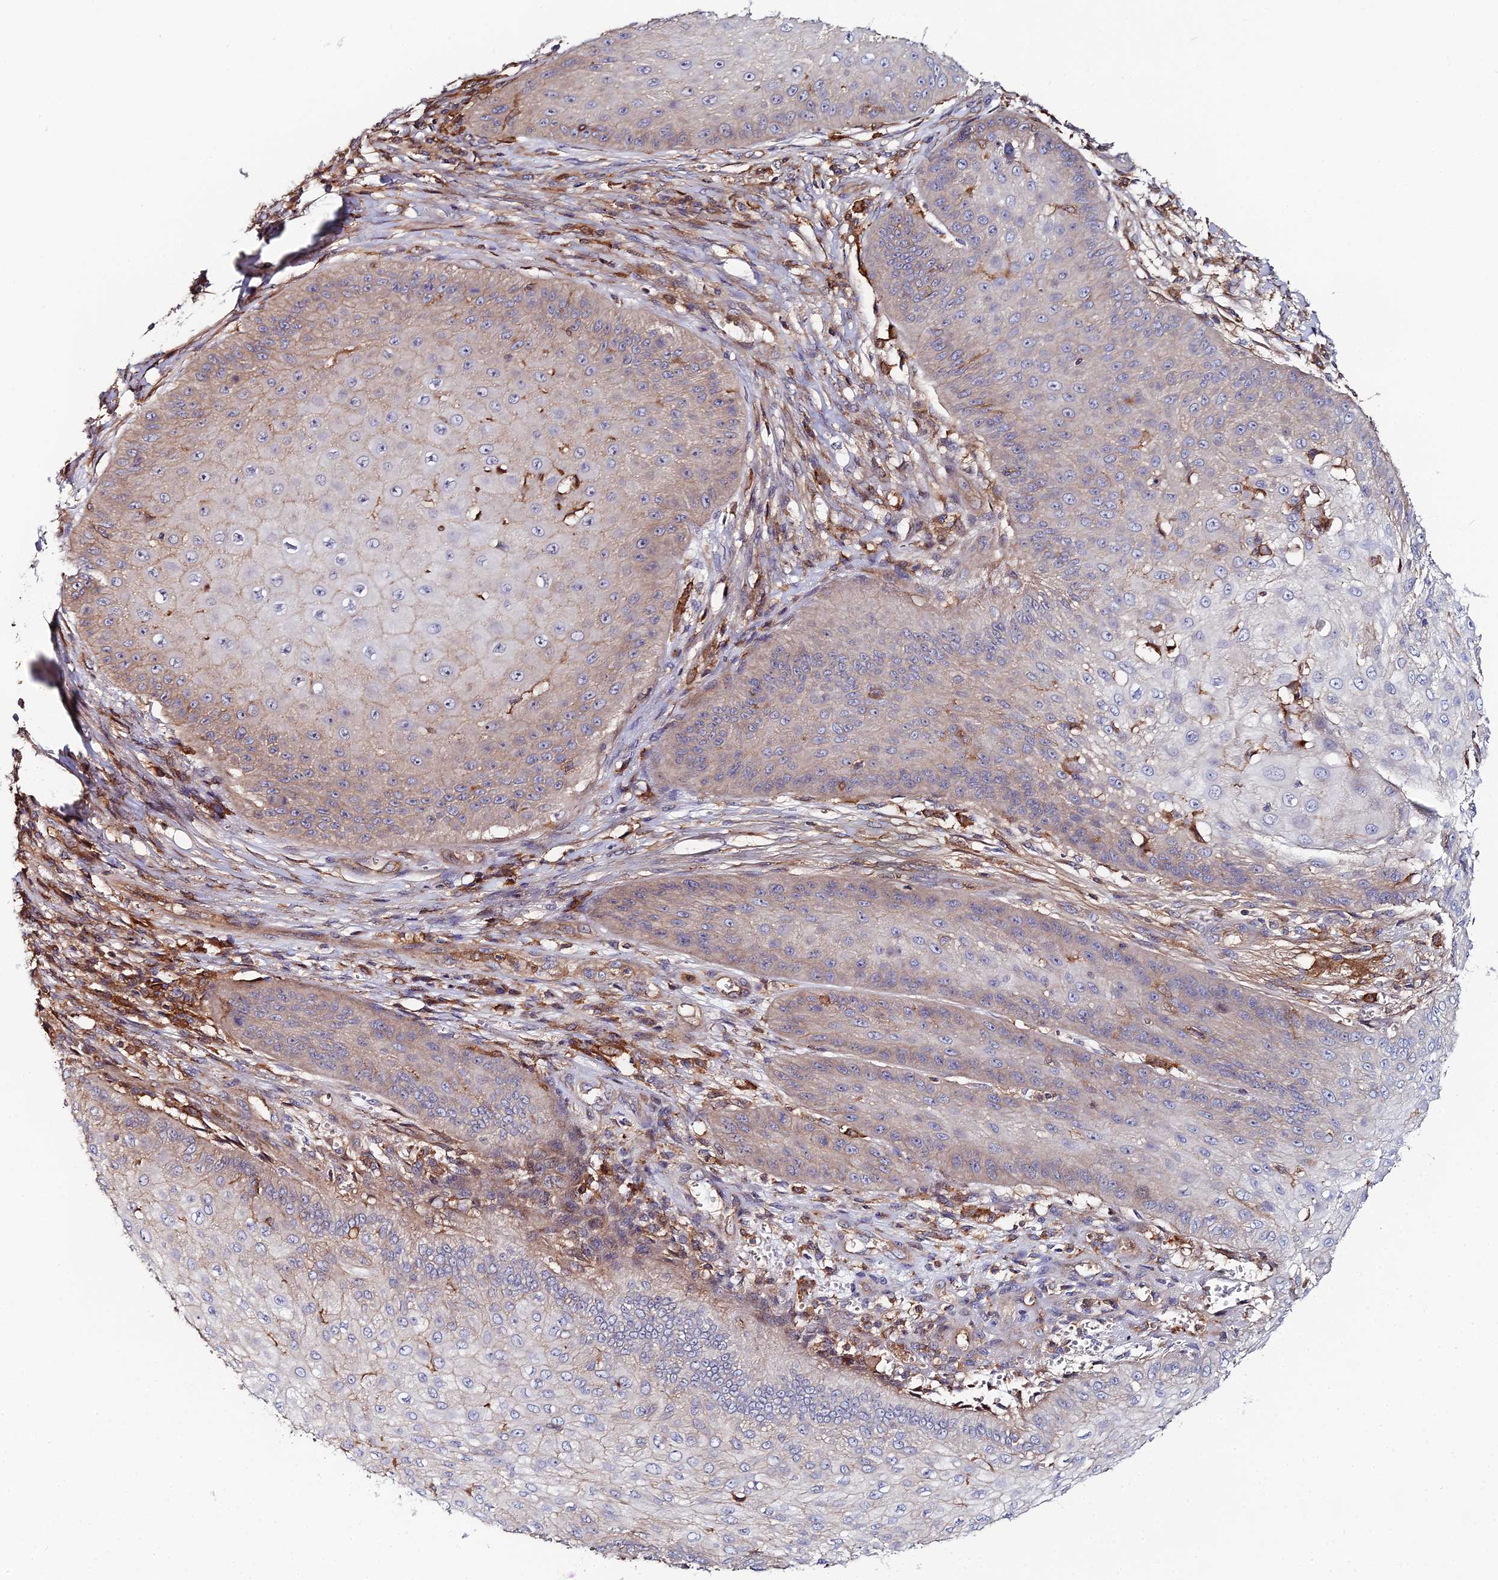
{"staining": {"intensity": "weak", "quantity": "25%-75%", "location": "cytoplasmic/membranous"}, "tissue": "skin cancer", "cell_type": "Tumor cells", "image_type": "cancer", "snomed": [{"axis": "morphology", "description": "Squamous cell carcinoma, NOS"}, {"axis": "topography", "description": "Skin"}], "caption": "IHC staining of skin cancer (squamous cell carcinoma), which shows low levels of weak cytoplasmic/membranous expression in approximately 25%-75% of tumor cells indicating weak cytoplasmic/membranous protein expression. The staining was performed using DAB (3,3'-diaminobenzidine) (brown) for protein detection and nuclei were counterstained in hematoxylin (blue).", "gene": "GNG5B", "patient": {"sex": "male", "age": 70}}